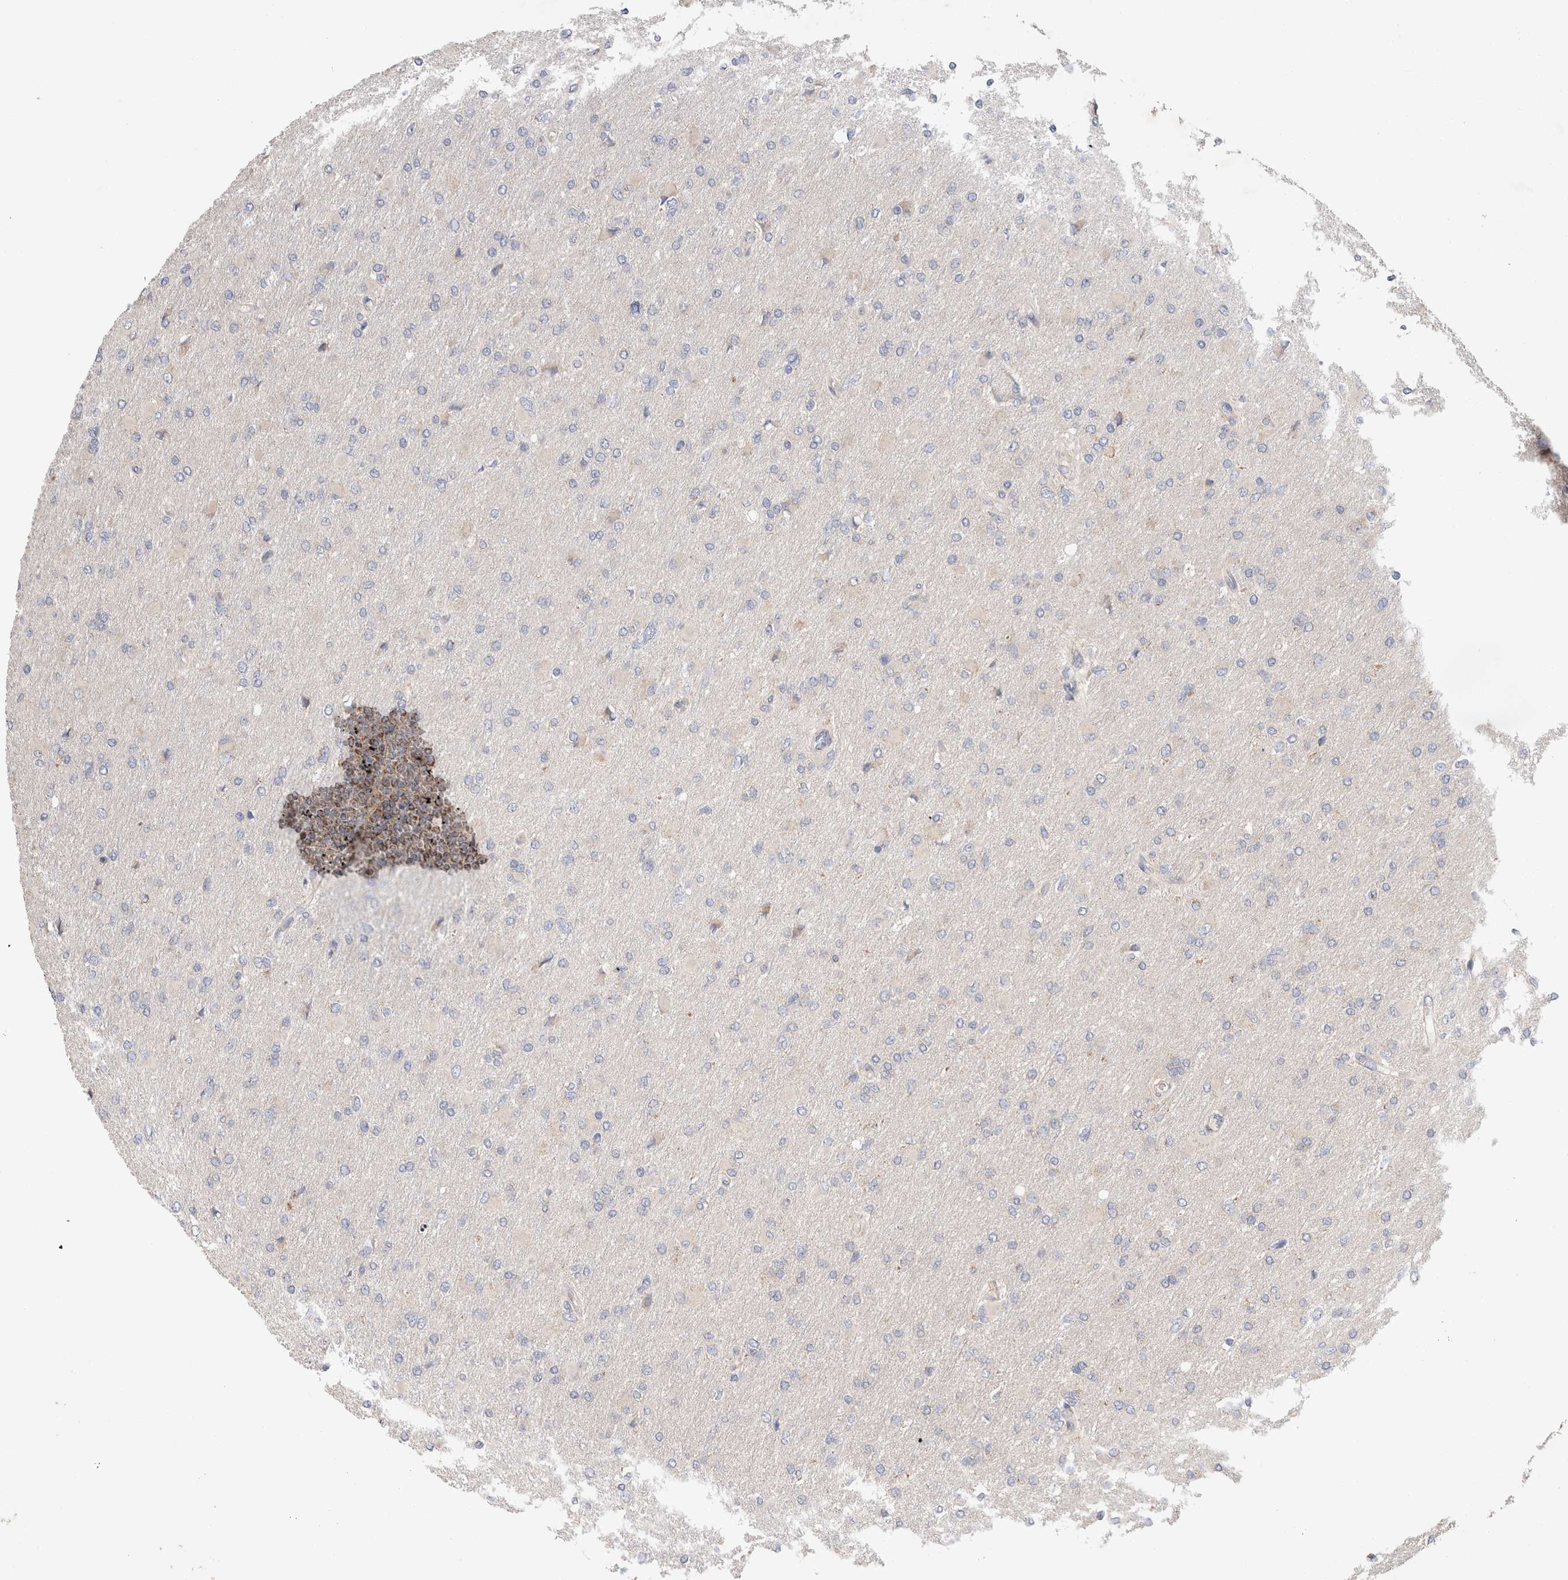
{"staining": {"intensity": "negative", "quantity": "none", "location": "none"}, "tissue": "glioma", "cell_type": "Tumor cells", "image_type": "cancer", "snomed": [{"axis": "morphology", "description": "Glioma, malignant, High grade"}, {"axis": "topography", "description": "Cerebral cortex"}], "caption": "DAB (3,3'-diaminobenzidine) immunohistochemical staining of malignant glioma (high-grade) displays no significant staining in tumor cells.", "gene": "IARS2", "patient": {"sex": "female", "age": 36}}